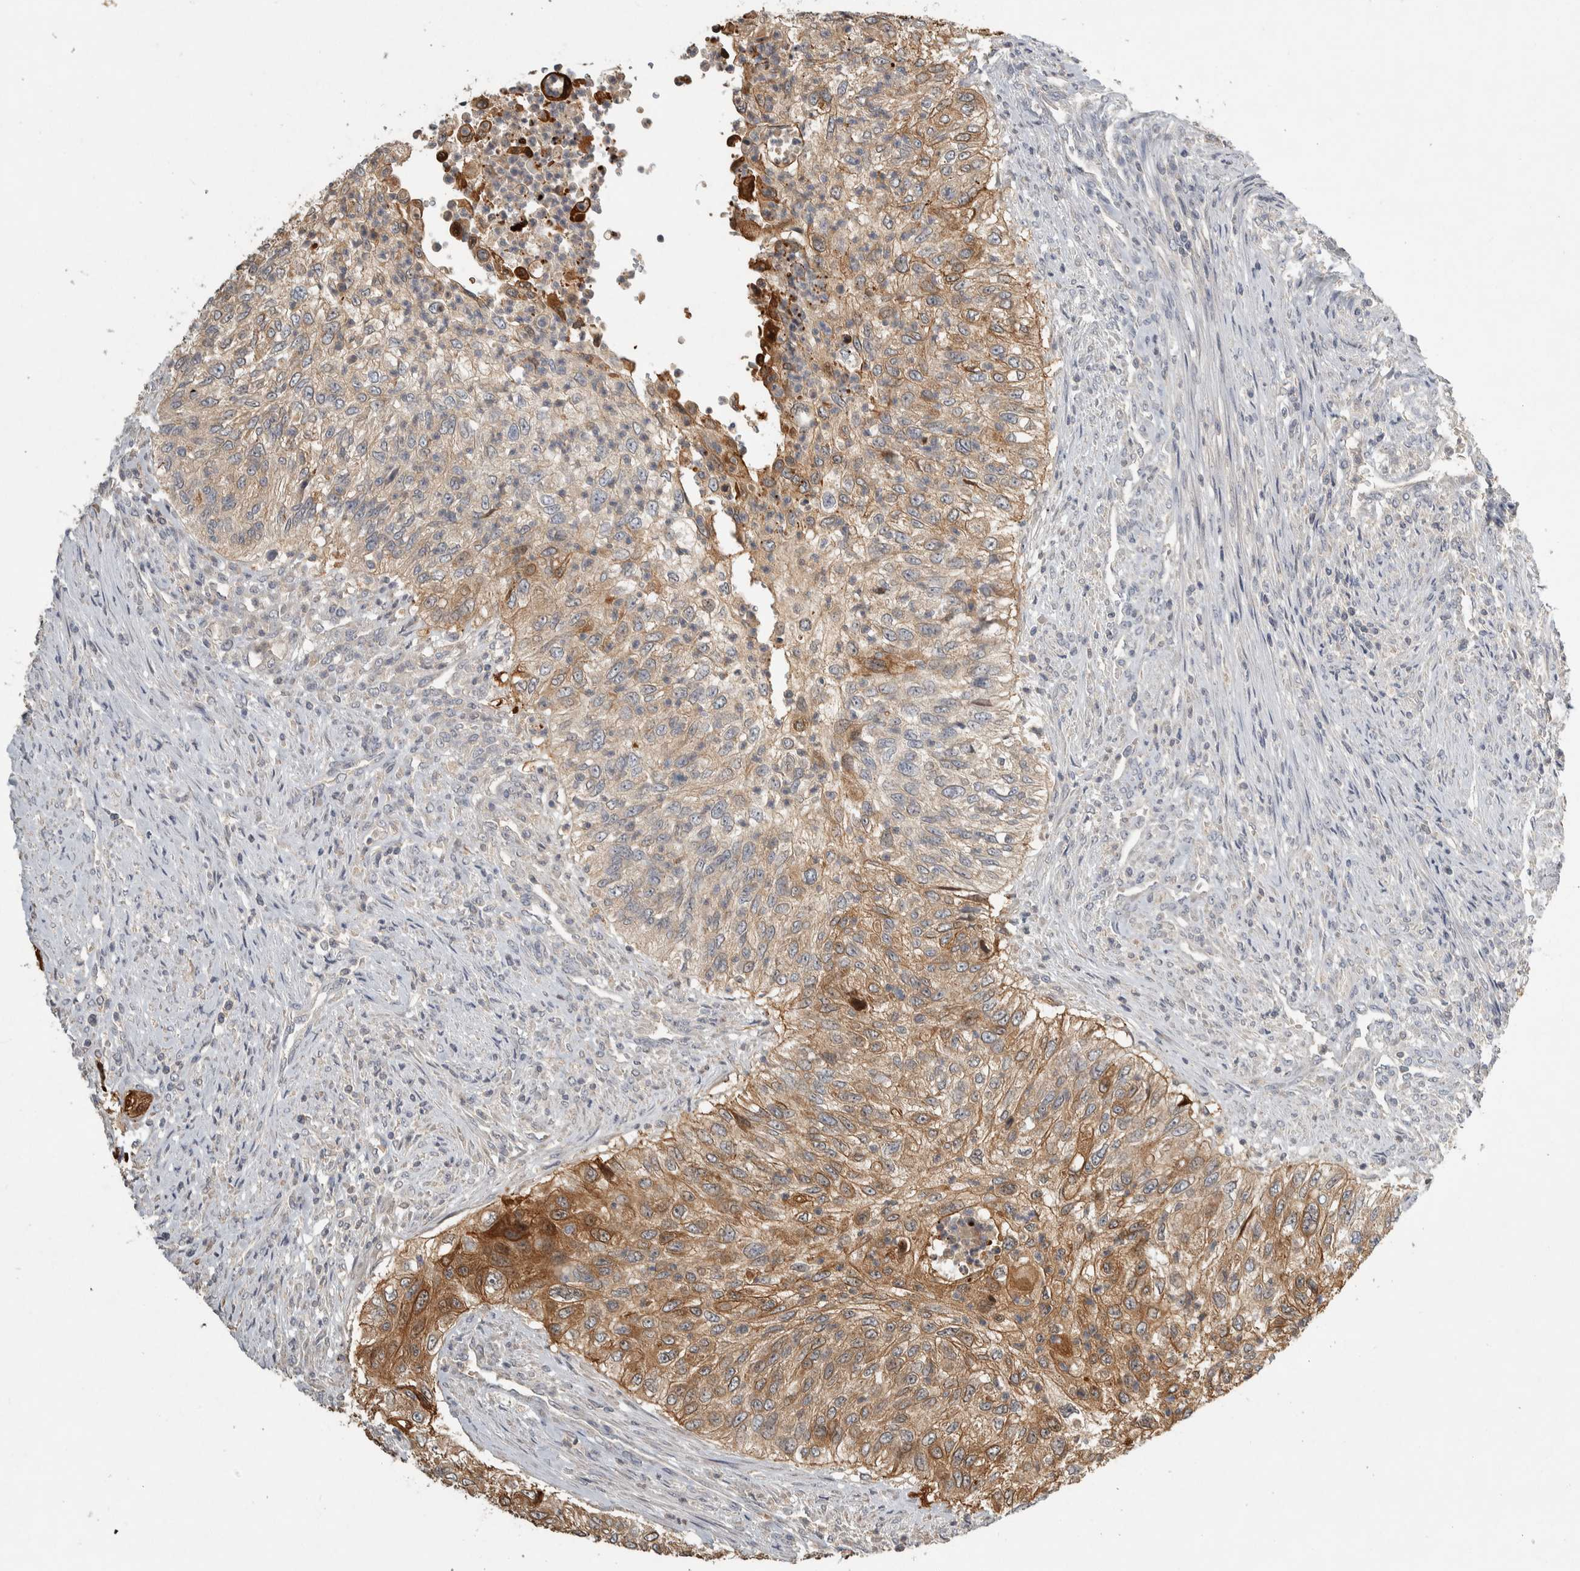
{"staining": {"intensity": "moderate", "quantity": "25%-75%", "location": "cytoplasmic/membranous"}, "tissue": "urothelial cancer", "cell_type": "Tumor cells", "image_type": "cancer", "snomed": [{"axis": "morphology", "description": "Urothelial carcinoma, High grade"}, {"axis": "topography", "description": "Urinary bladder"}], "caption": "Immunohistochemistry photomicrograph of neoplastic tissue: urothelial cancer stained using IHC exhibits medium levels of moderate protein expression localized specifically in the cytoplasmic/membranous of tumor cells, appearing as a cytoplasmic/membranous brown color.", "gene": "EIF3H", "patient": {"sex": "female", "age": 60}}